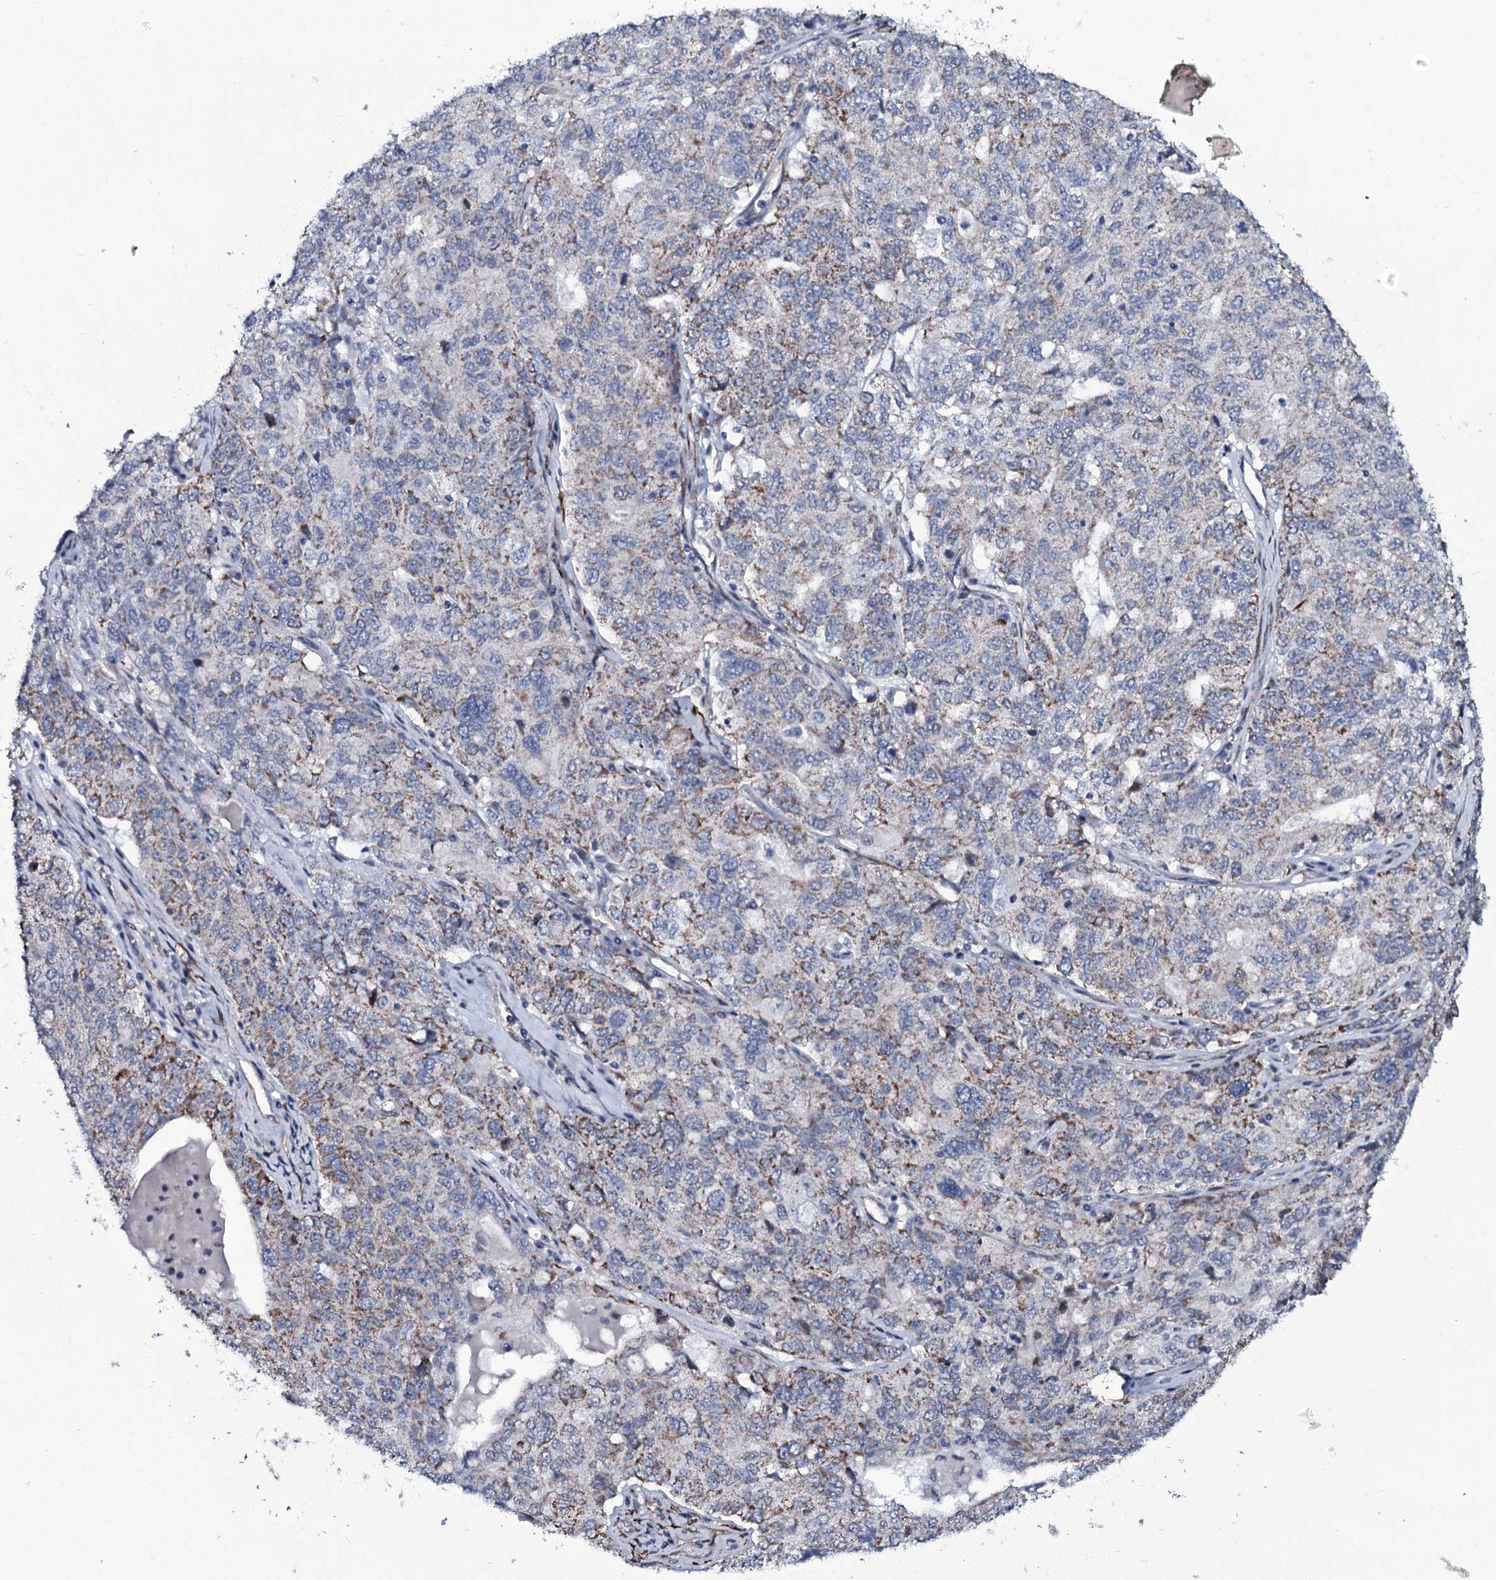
{"staining": {"intensity": "moderate", "quantity": "25%-75%", "location": "cytoplasmic/membranous"}, "tissue": "ovarian cancer", "cell_type": "Tumor cells", "image_type": "cancer", "snomed": [{"axis": "morphology", "description": "Carcinoma, endometroid"}, {"axis": "topography", "description": "Ovary"}], "caption": "Protein analysis of endometroid carcinoma (ovarian) tissue shows moderate cytoplasmic/membranous positivity in about 25%-75% of tumor cells.", "gene": "WIPF3", "patient": {"sex": "female", "age": 62}}